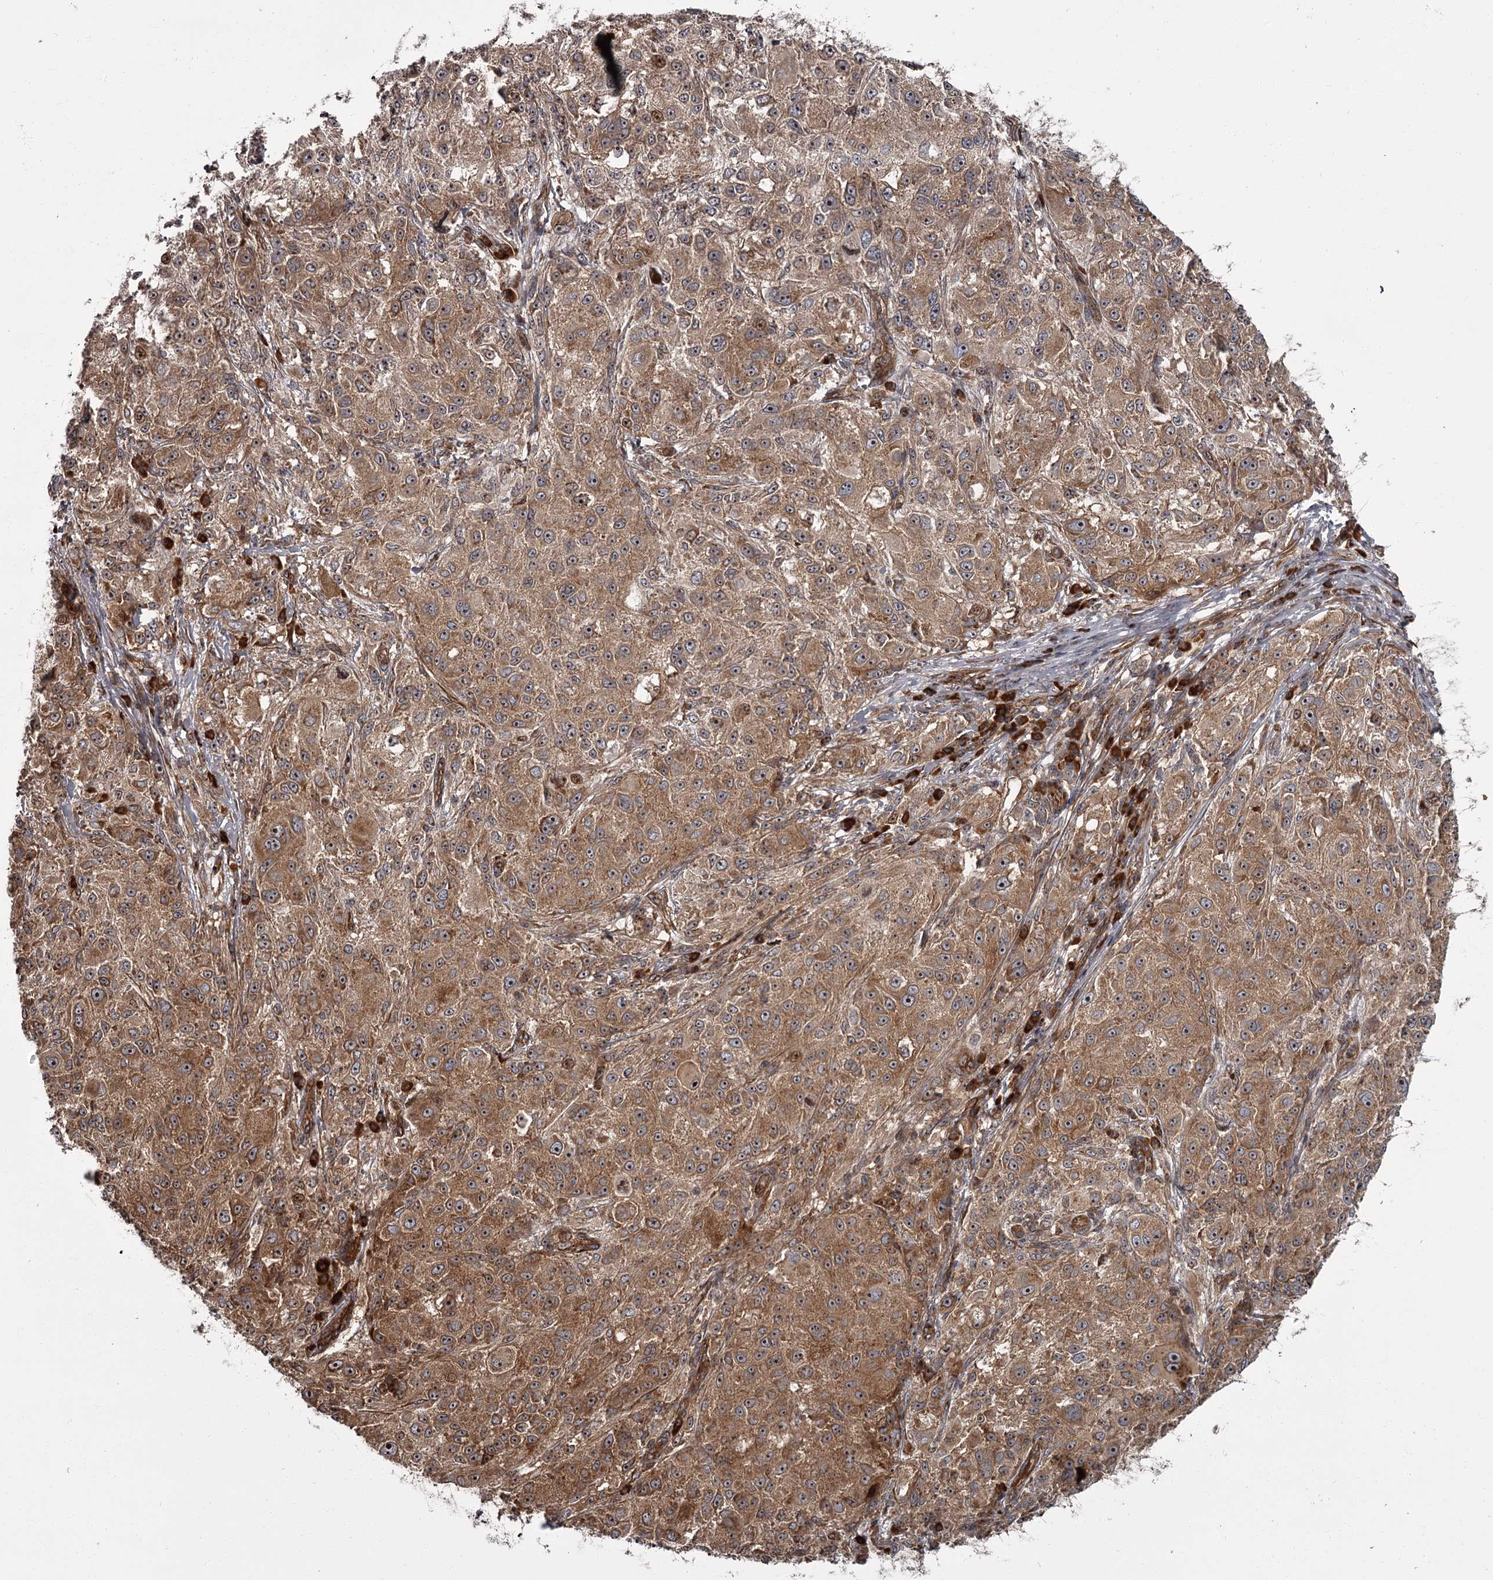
{"staining": {"intensity": "moderate", "quantity": ">75%", "location": "cytoplasmic/membranous,nuclear"}, "tissue": "melanoma", "cell_type": "Tumor cells", "image_type": "cancer", "snomed": [{"axis": "morphology", "description": "Necrosis, NOS"}, {"axis": "morphology", "description": "Malignant melanoma, NOS"}, {"axis": "topography", "description": "Skin"}], "caption": "Moderate cytoplasmic/membranous and nuclear positivity for a protein is appreciated in about >75% of tumor cells of melanoma using immunohistochemistry (IHC).", "gene": "THAP9", "patient": {"sex": "female", "age": 87}}